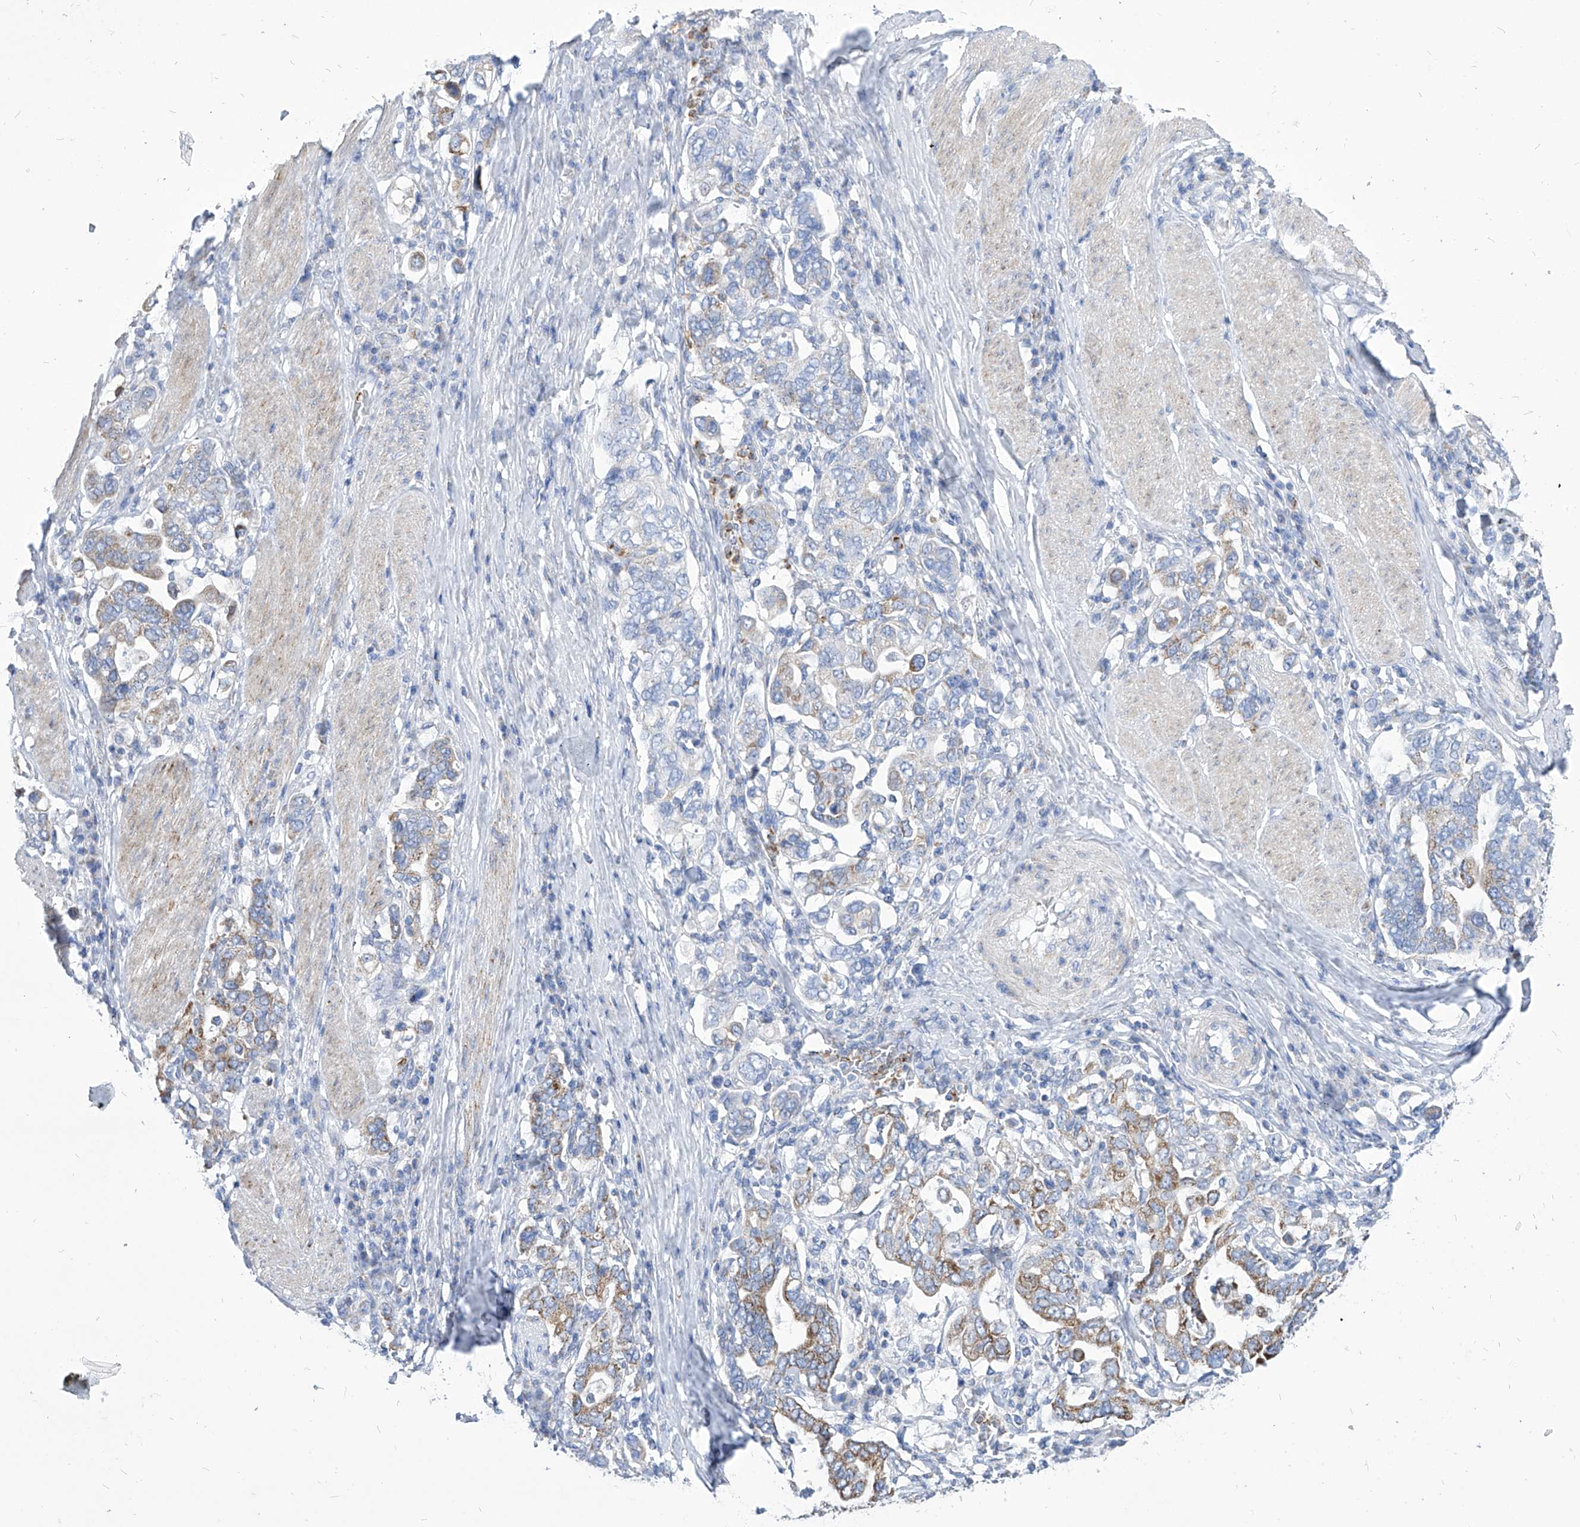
{"staining": {"intensity": "moderate", "quantity": "<25%", "location": "cytoplasmic/membranous"}, "tissue": "stomach cancer", "cell_type": "Tumor cells", "image_type": "cancer", "snomed": [{"axis": "morphology", "description": "Adenocarcinoma, NOS"}, {"axis": "topography", "description": "Stomach, upper"}], "caption": "Immunohistochemical staining of stomach cancer (adenocarcinoma) exhibits low levels of moderate cytoplasmic/membranous protein positivity in approximately <25% of tumor cells.", "gene": "COQ3", "patient": {"sex": "male", "age": 62}}